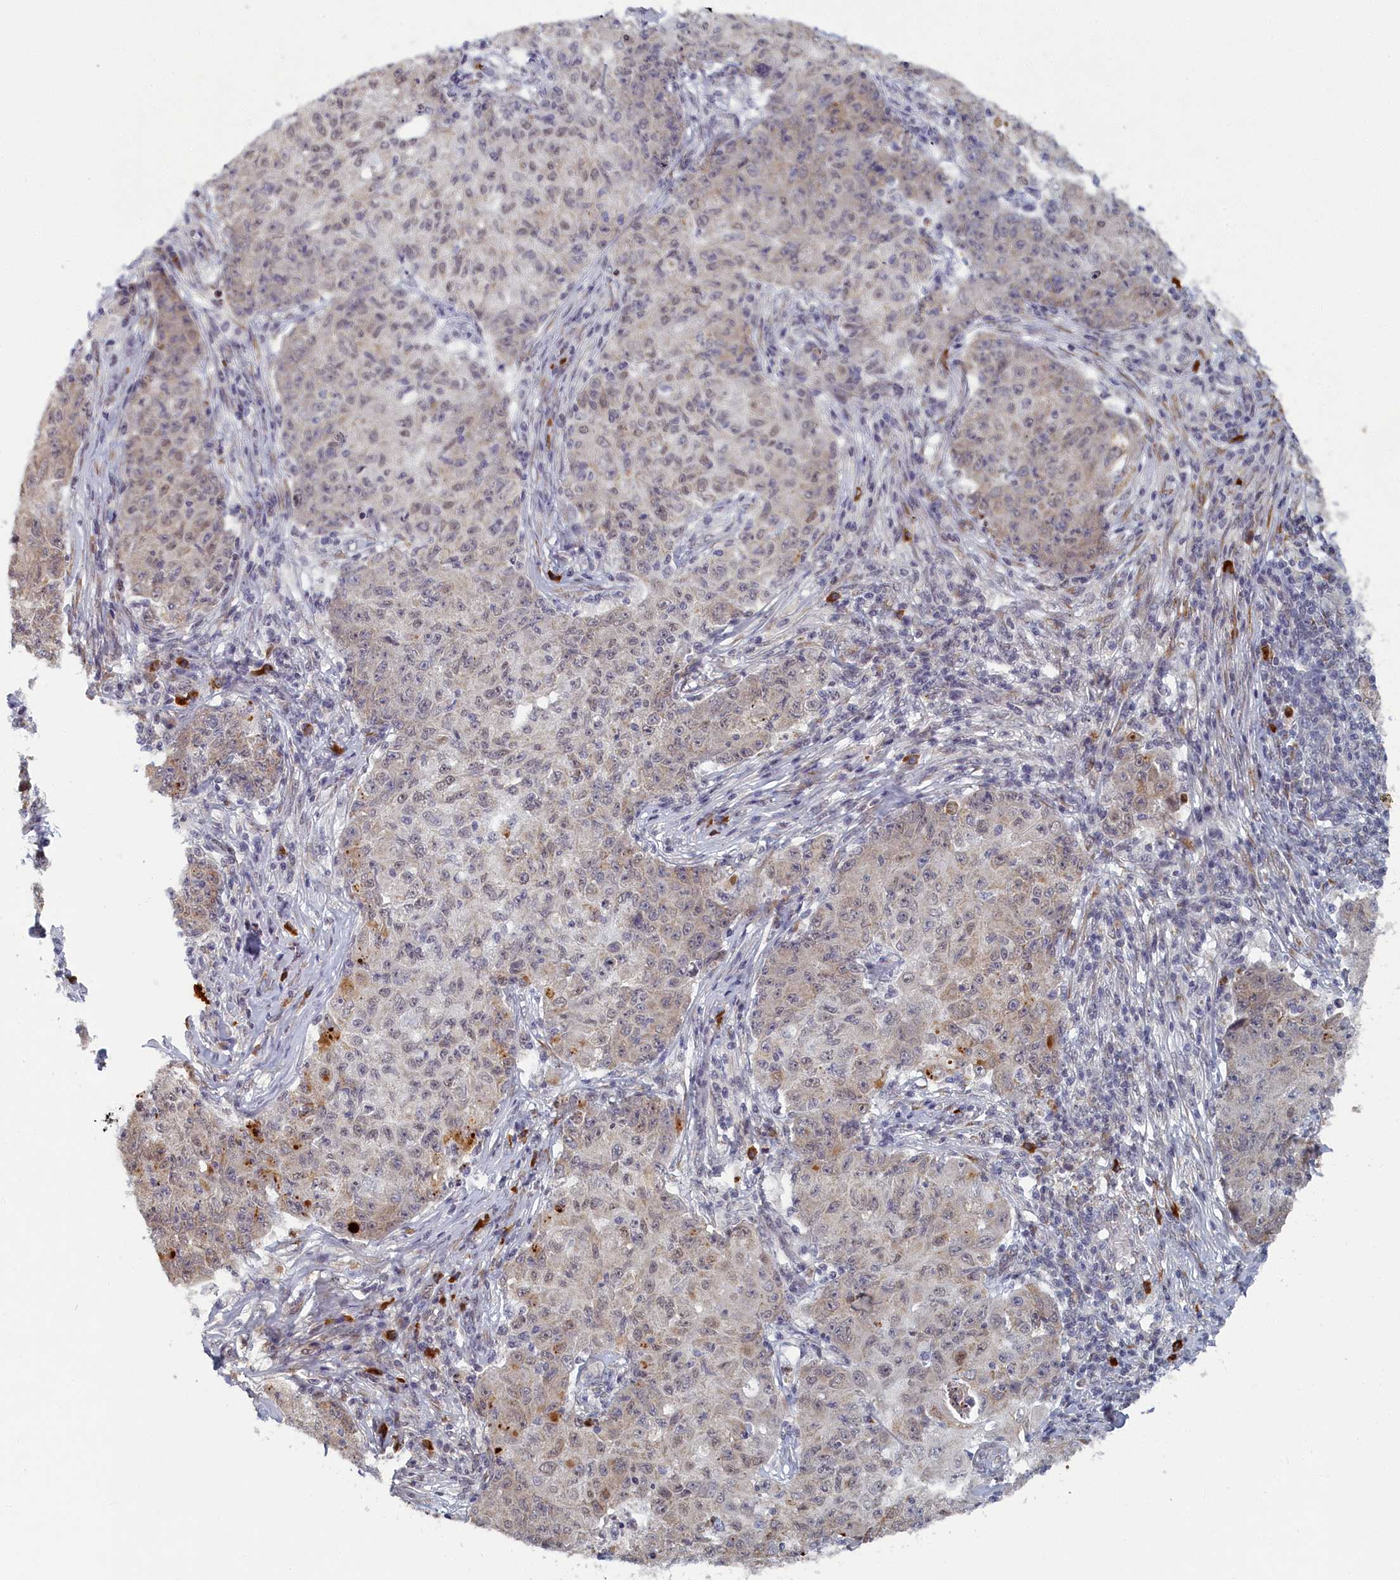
{"staining": {"intensity": "negative", "quantity": "none", "location": "none"}, "tissue": "ovarian cancer", "cell_type": "Tumor cells", "image_type": "cancer", "snomed": [{"axis": "morphology", "description": "Carcinoma, endometroid"}, {"axis": "topography", "description": "Ovary"}], "caption": "DAB (3,3'-diaminobenzidine) immunohistochemical staining of human endometroid carcinoma (ovarian) exhibits no significant staining in tumor cells. The staining is performed using DAB brown chromogen with nuclei counter-stained in using hematoxylin.", "gene": "DNAJC17", "patient": {"sex": "female", "age": 42}}